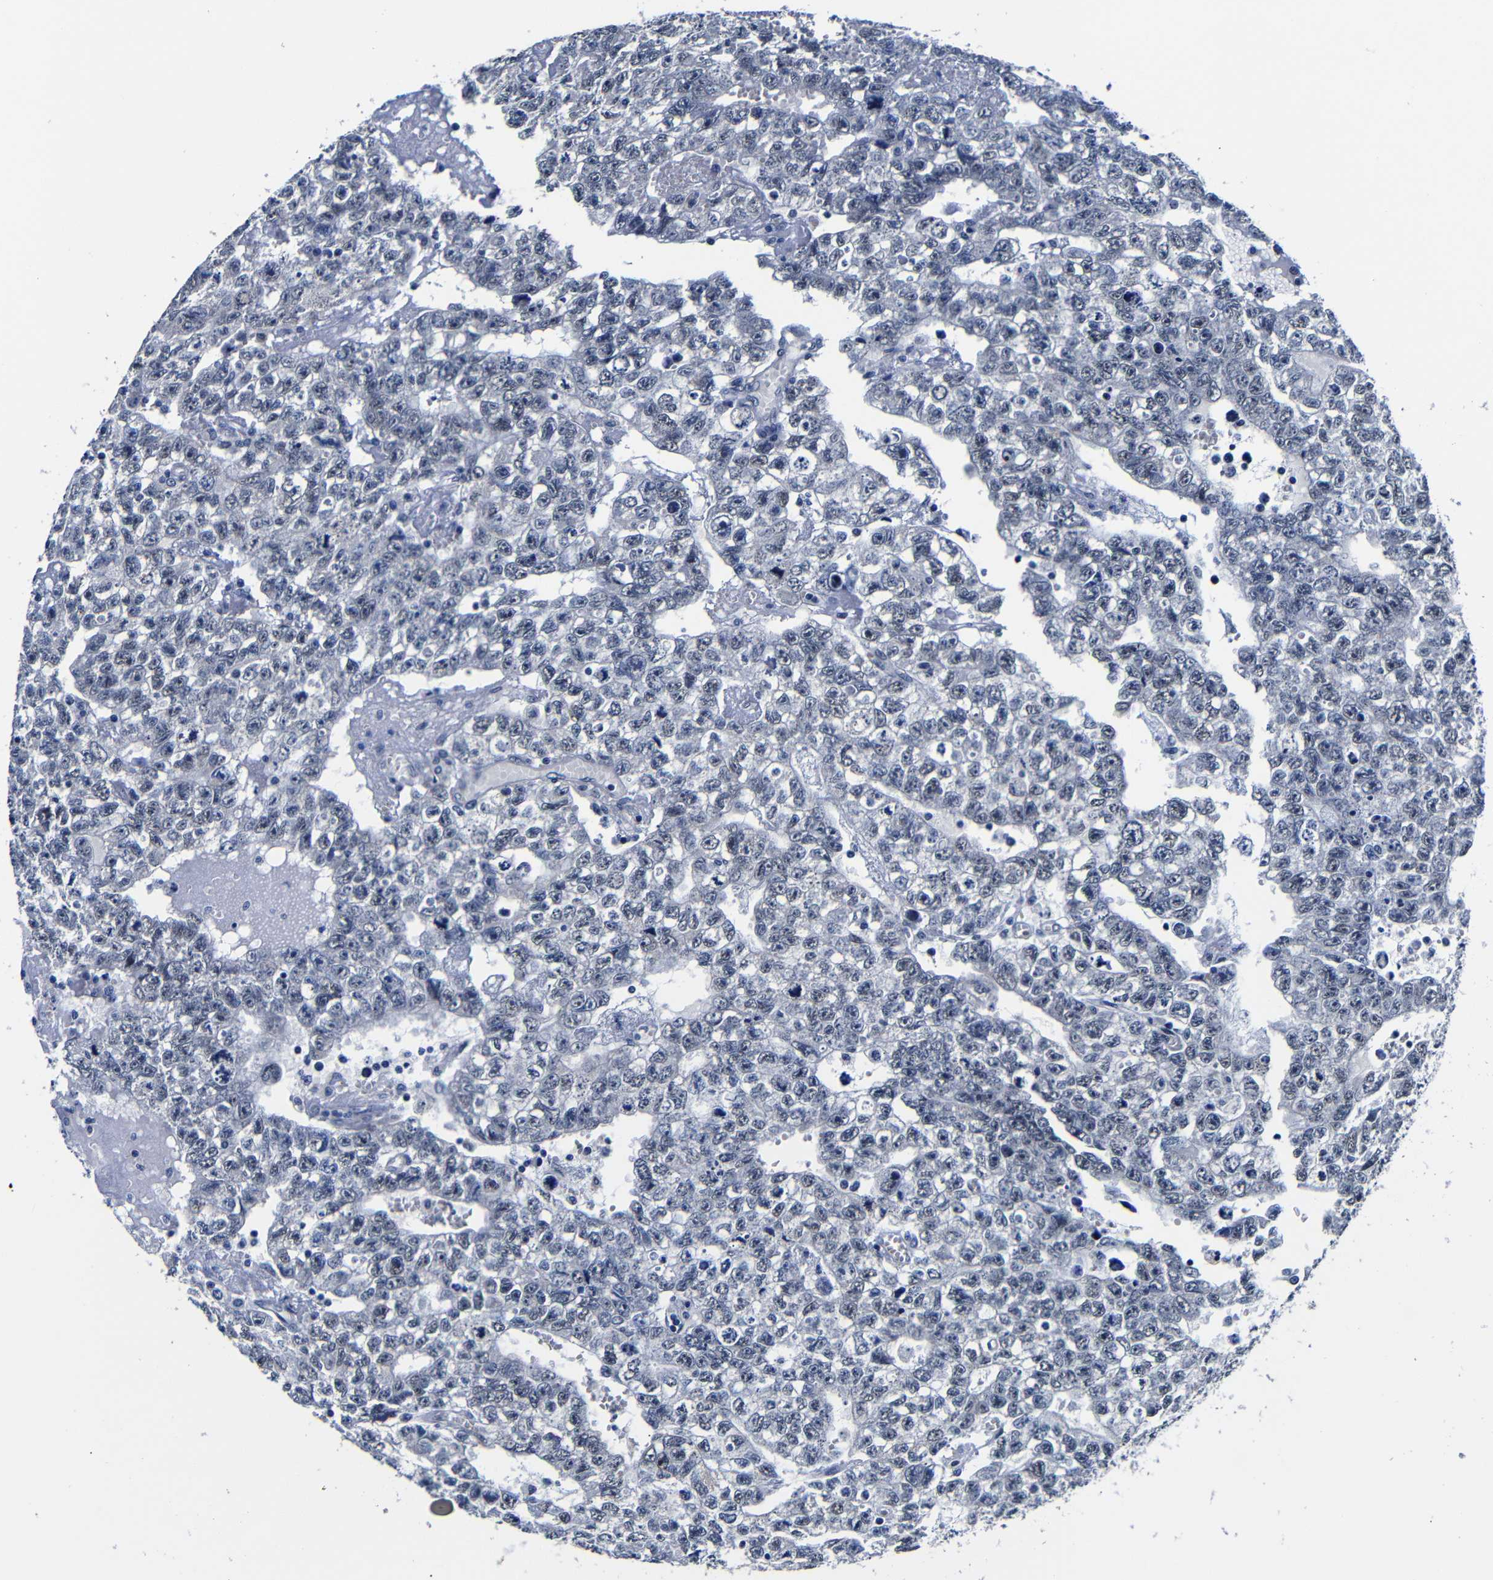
{"staining": {"intensity": "negative", "quantity": "none", "location": "none"}, "tissue": "testis cancer", "cell_type": "Tumor cells", "image_type": "cancer", "snomed": [{"axis": "morphology", "description": "Seminoma, NOS"}, {"axis": "morphology", "description": "Carcinoma, Embryonal, NOS"}, {"axis": "topography", "description": "Testis"}], "caption": "Micrograph shows no protein positivity in tumor cells of testis seminoma tissue.", "gene": "DEPP1", "patient": {"sex": "male", "age": 38}}